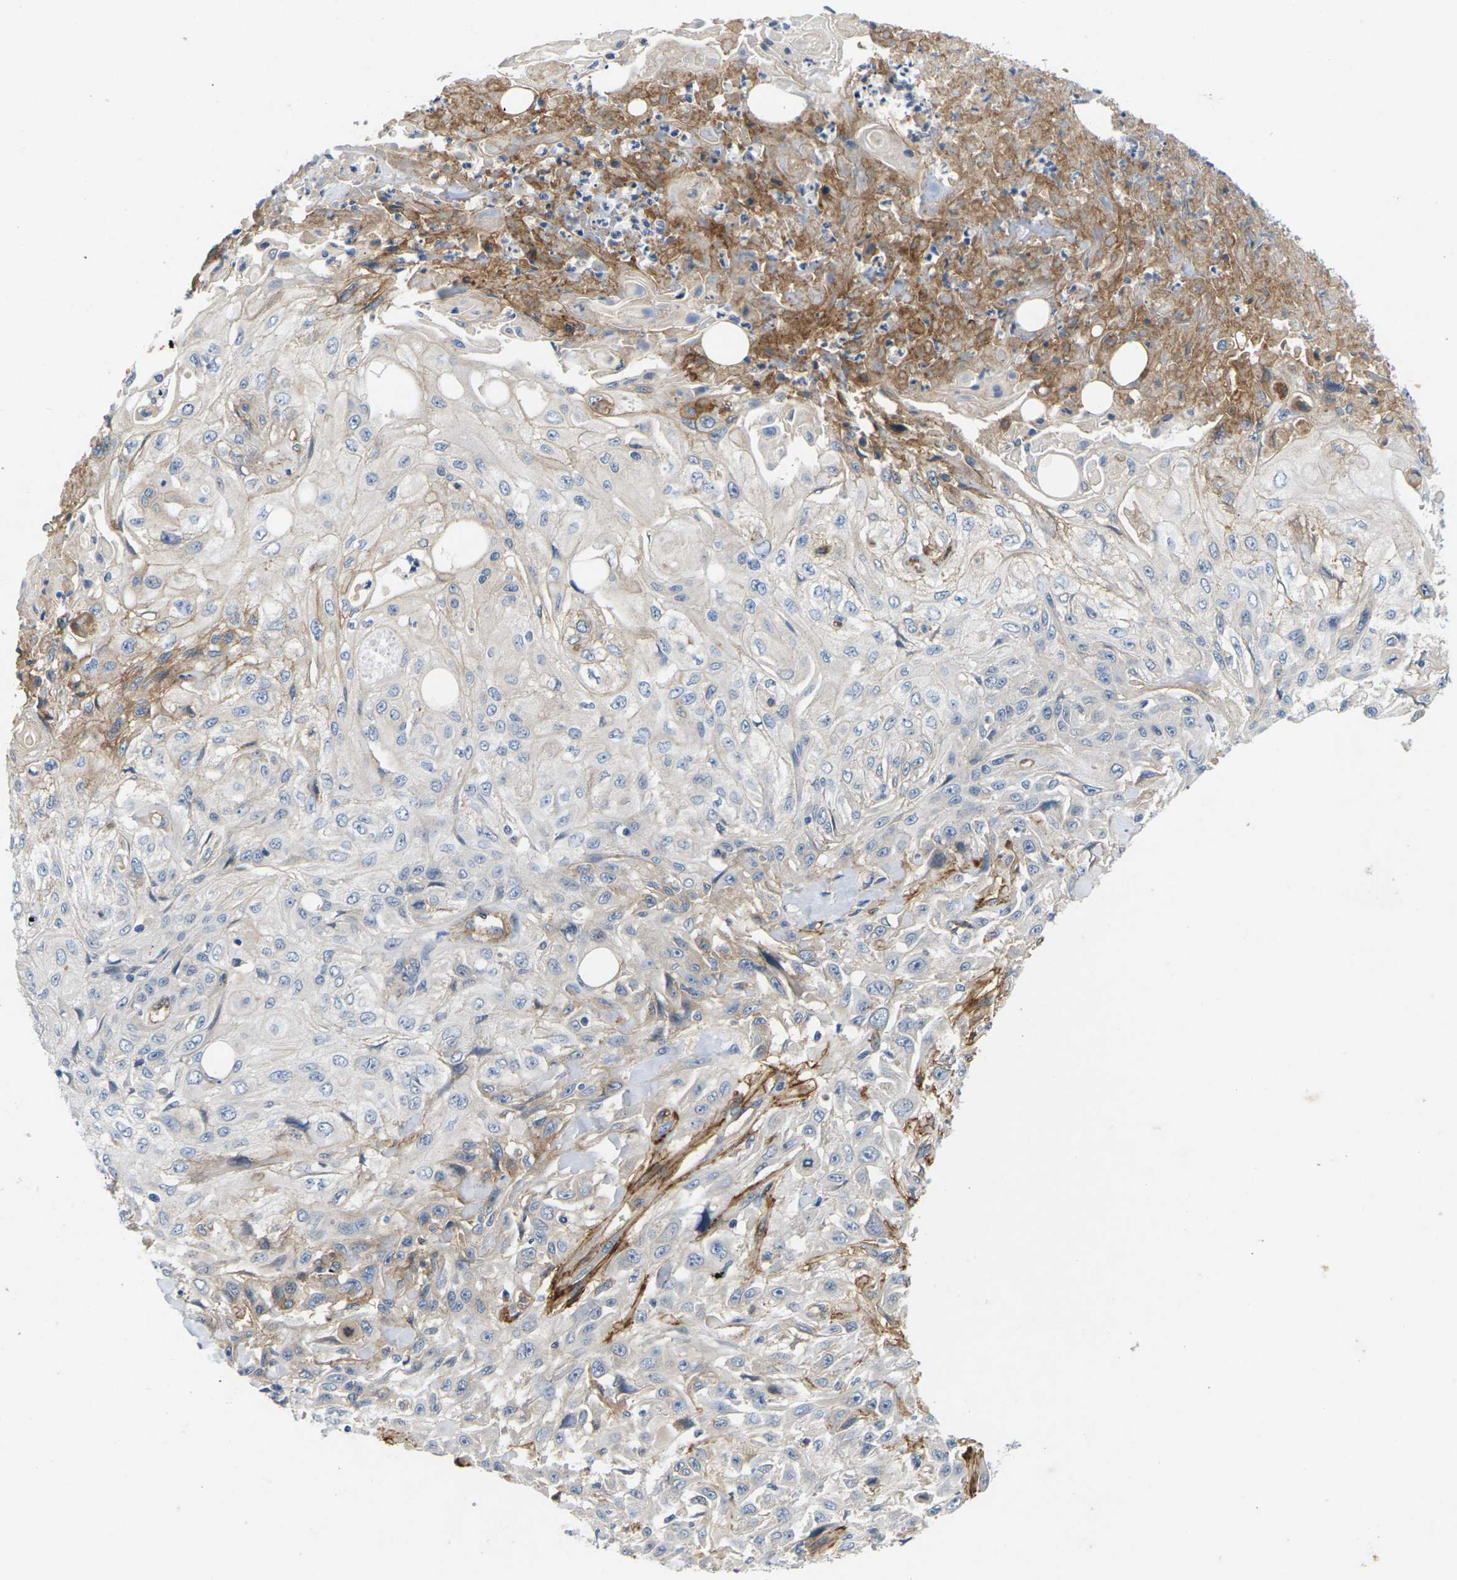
{"staining": {"intensity": "moderate", "quantity": "<25%", "location": "cytoplasmic/membranous"}, "tissue": "skin cancer", "cell_type": "Tumor cells", "image_type": "cancer", "snomed": [{"axis": "morphology", "description": "Squamous cell carcinoma, NOS"}, {"axis": "topography", "description": "Skin"}], "caption": "Immunohistochemical staining of human skin cancer (squamous cell carcinoma) displays low levels of moderate cytoplasmic/membranous protein positivity in approximately <25% of tumor cells. The staining was performed using DAB (3,3'-diaminobenzidine) to visualize the protein expression in brown, while the nuclei were stained in blue with hematoxylin (Magnification: 20x).", "gene": "ITGA5", "patient": {"sex": "male", "age": 75}}